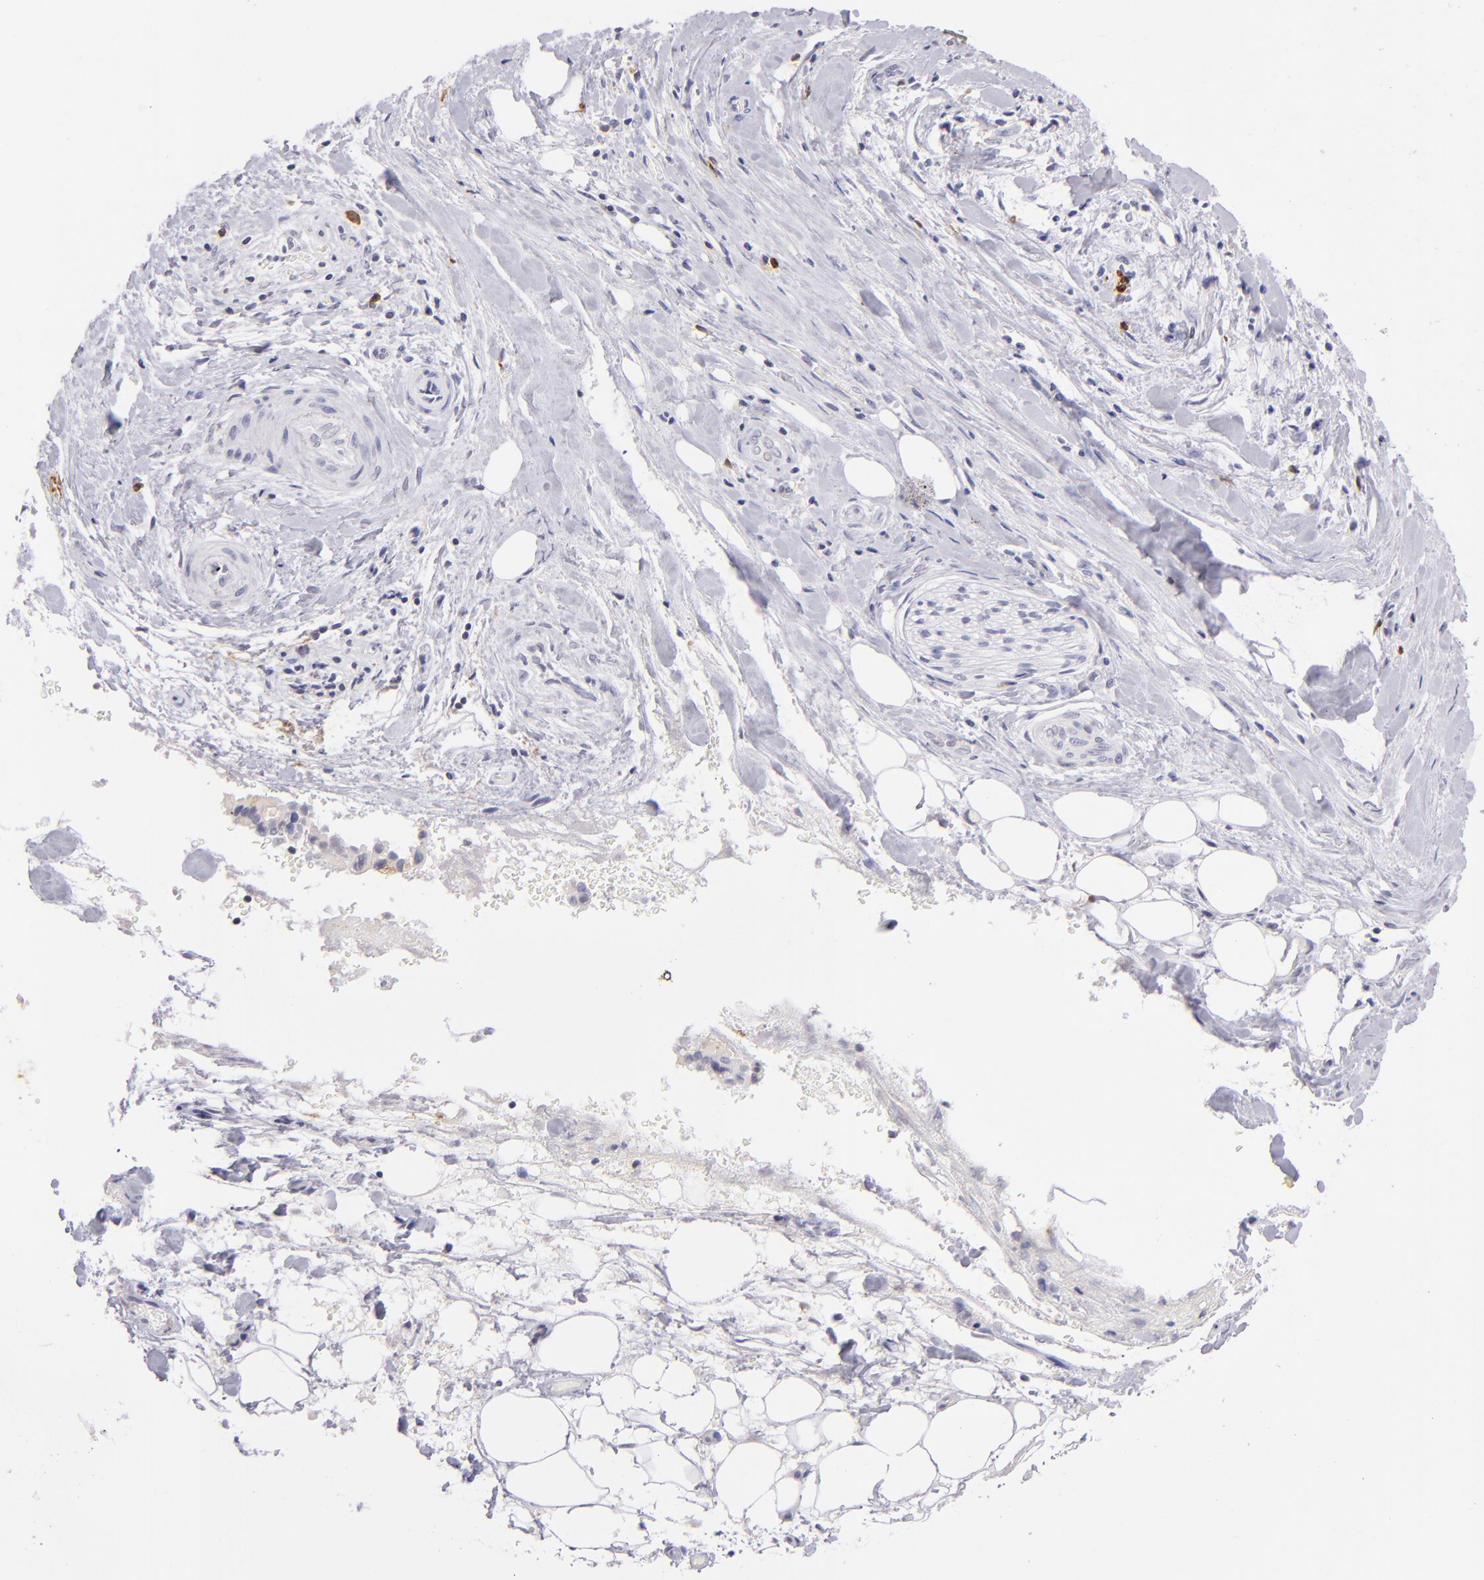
{"staining": {"intensity": "negative", "quantity": "none", "location": "none"}, "tissue": "liver cancer", "cell_type": "Tumor cells", "image_type": "cancer", "snomed": [{"axis": "morphology", "description": "Cholangiocarcinoma"}, {"axis": "topography", "description": "Liver"}], "caption": "Photomicrograph shows no significant protein positivity in tumor cells of liver cancer.", "gene": "IL2RA", "patient": {"sex": "male", "age": 58}}